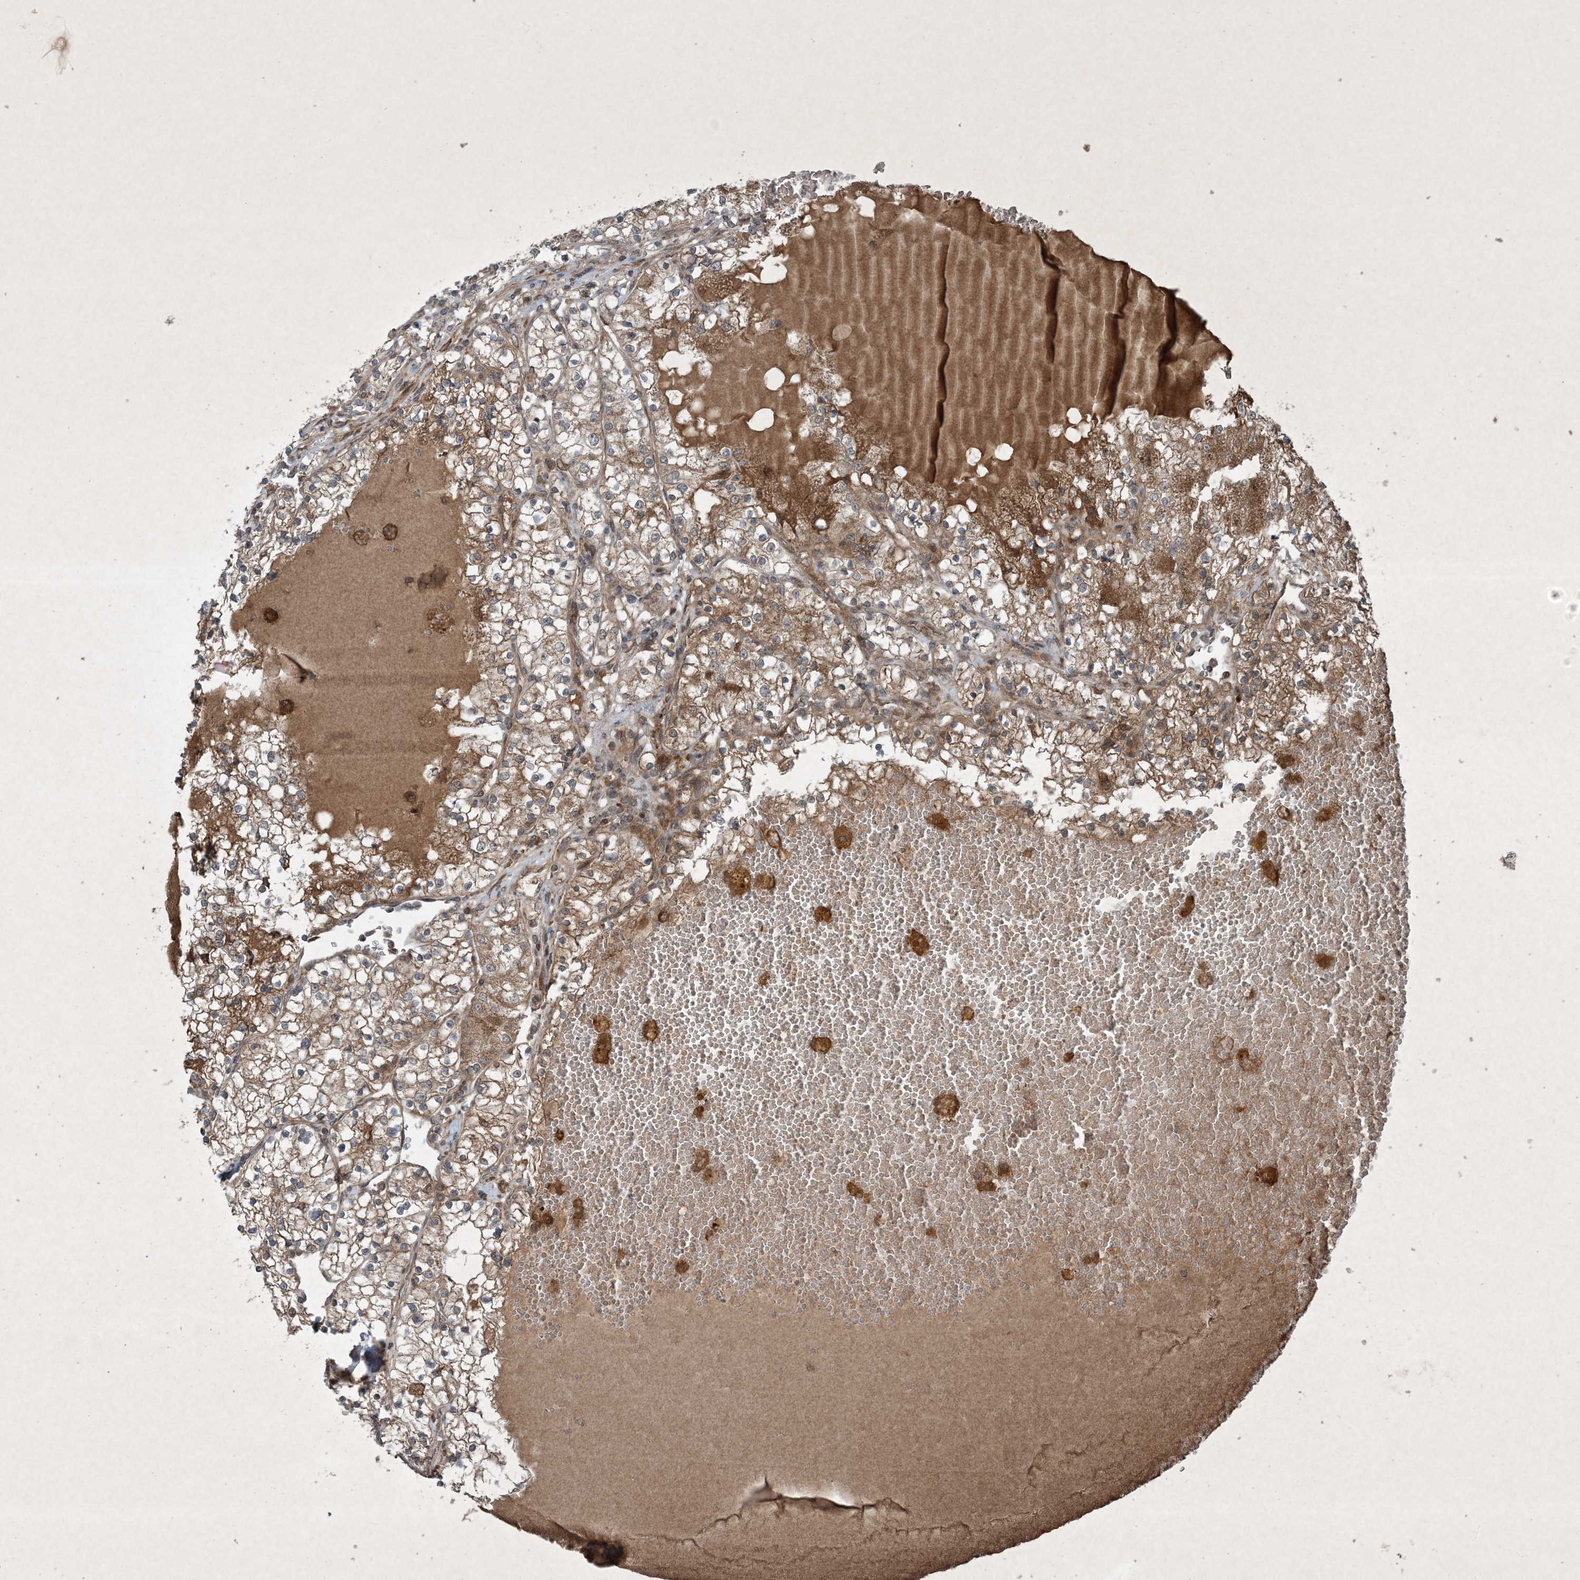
{"staining": {"intensity": "moderate", "quantity": ">75%", "location": "cytoplasmic/membranous"}, "tissue": "renal cancer", "cell_type": "Tumor cells", "image_type": "cancer", "snomed": [{"axis": "morphology", "description": "Normal tissue, NOS"}, {"axis": "morphology", "description": "Adenocarcinoma, NOS"}, {"axis": "topography", "description": "Kidney"}], "caption": "This micrograph displays adenocarcinoma (renal) stained with IHC to label a protein in brown. The cytoplasmic/membranous of tumor cells show moderate positivity for the protein. Nuclei are counter-stained blue.", "gene": "GNG5", "patient": {"sex": "male", "age": 68}}